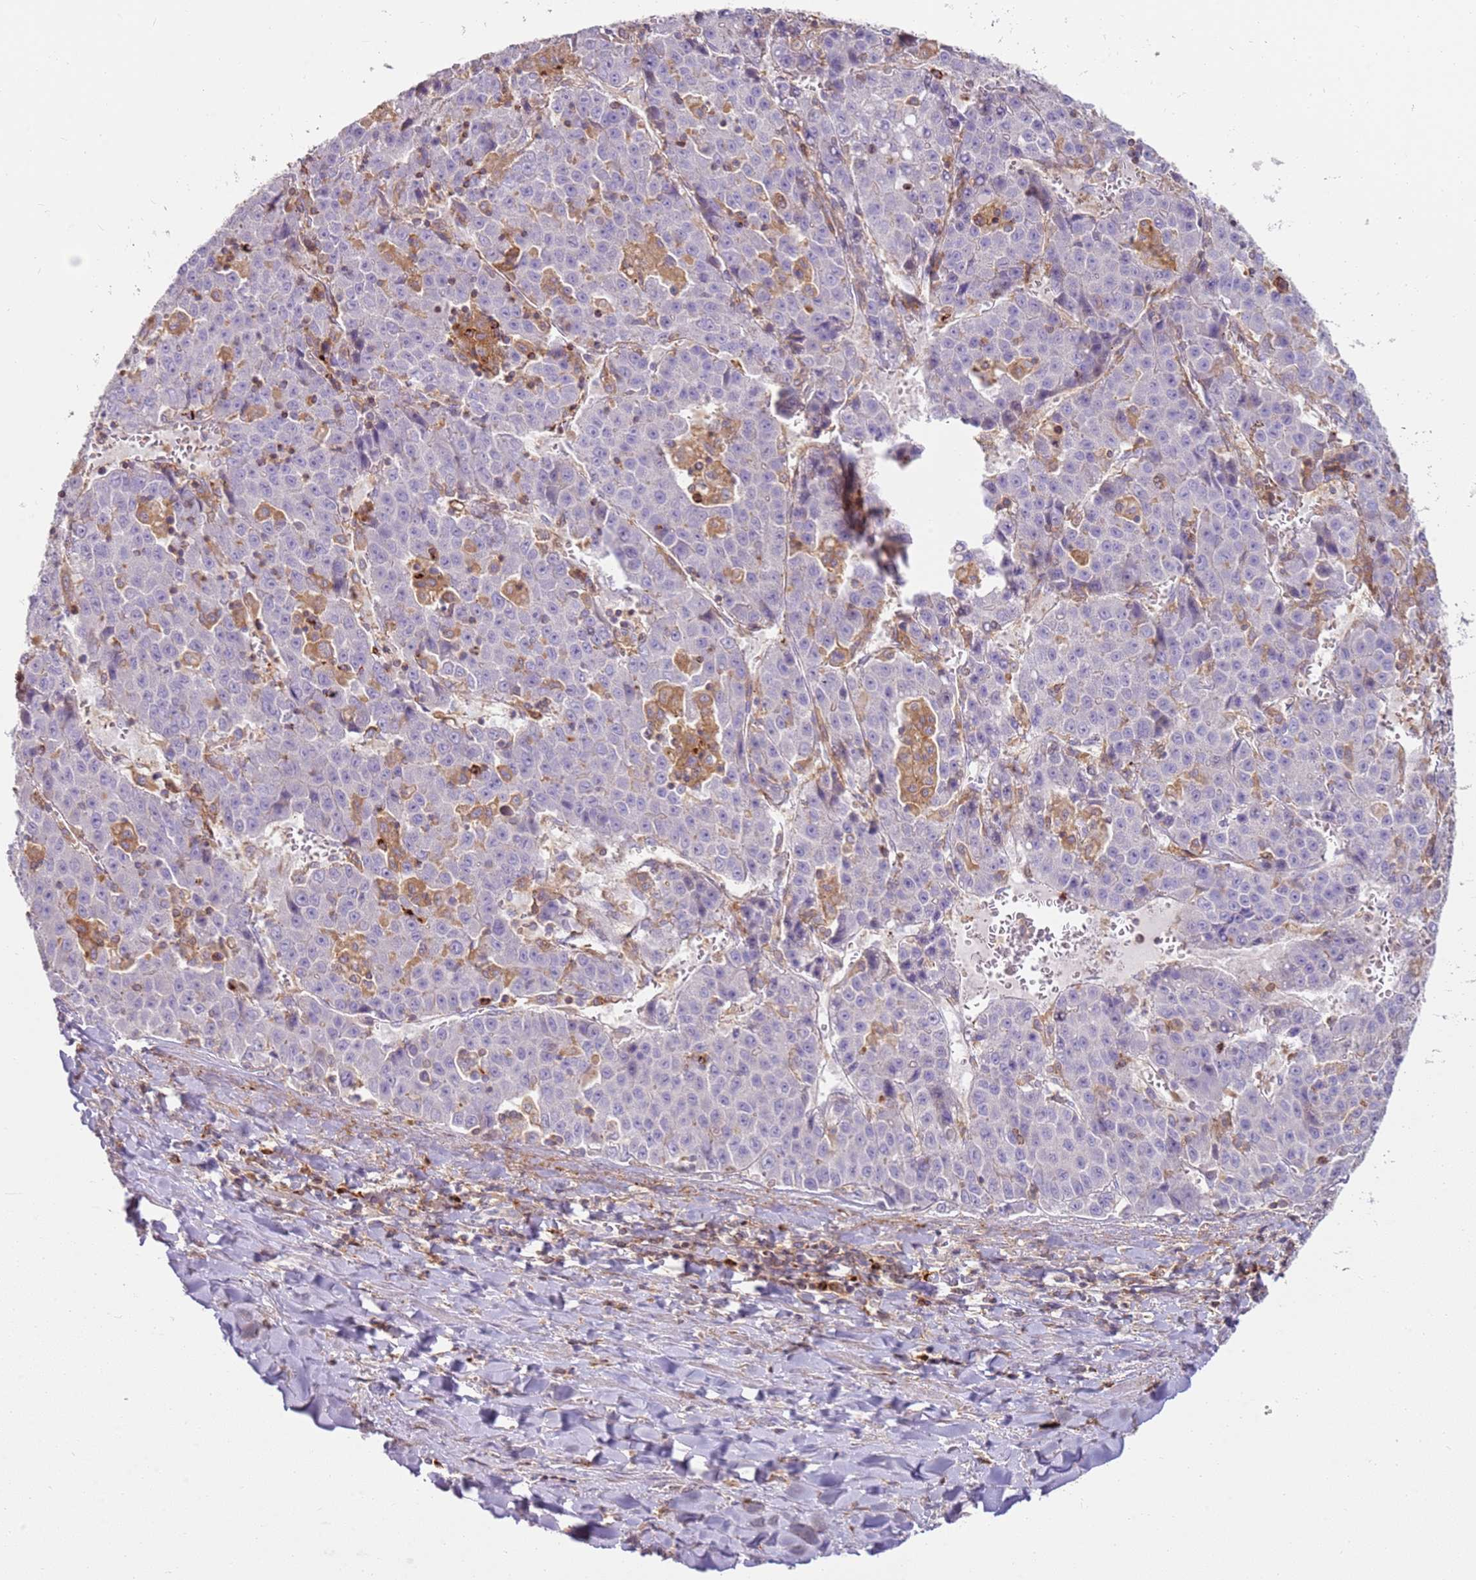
{"staining": {"intensity": "negative", "quantity": "none", "location": "none"}, "tissue": "liver cancer", "cell_type": "Tumor cells", "image_type": "cancer", "snomed": [{"axis": "morphology", "description": "Carcinoma, Hepatocellular, NOS"}, {"axis": "topography", "description": "Liver"}], "caption": "DAB (3,3'-diaminobenzidine) immunohistochemical staining of human hepatocellular carcinoma (liver) shows no significant expression in tumor cells. Brightfield microscopy of immunohistochemistry stained with DAB (brown) and hematoxylin (blue), captured at high magnification.", "gene": "FPR1", "patient": {"sex": "female", "age": 53}}